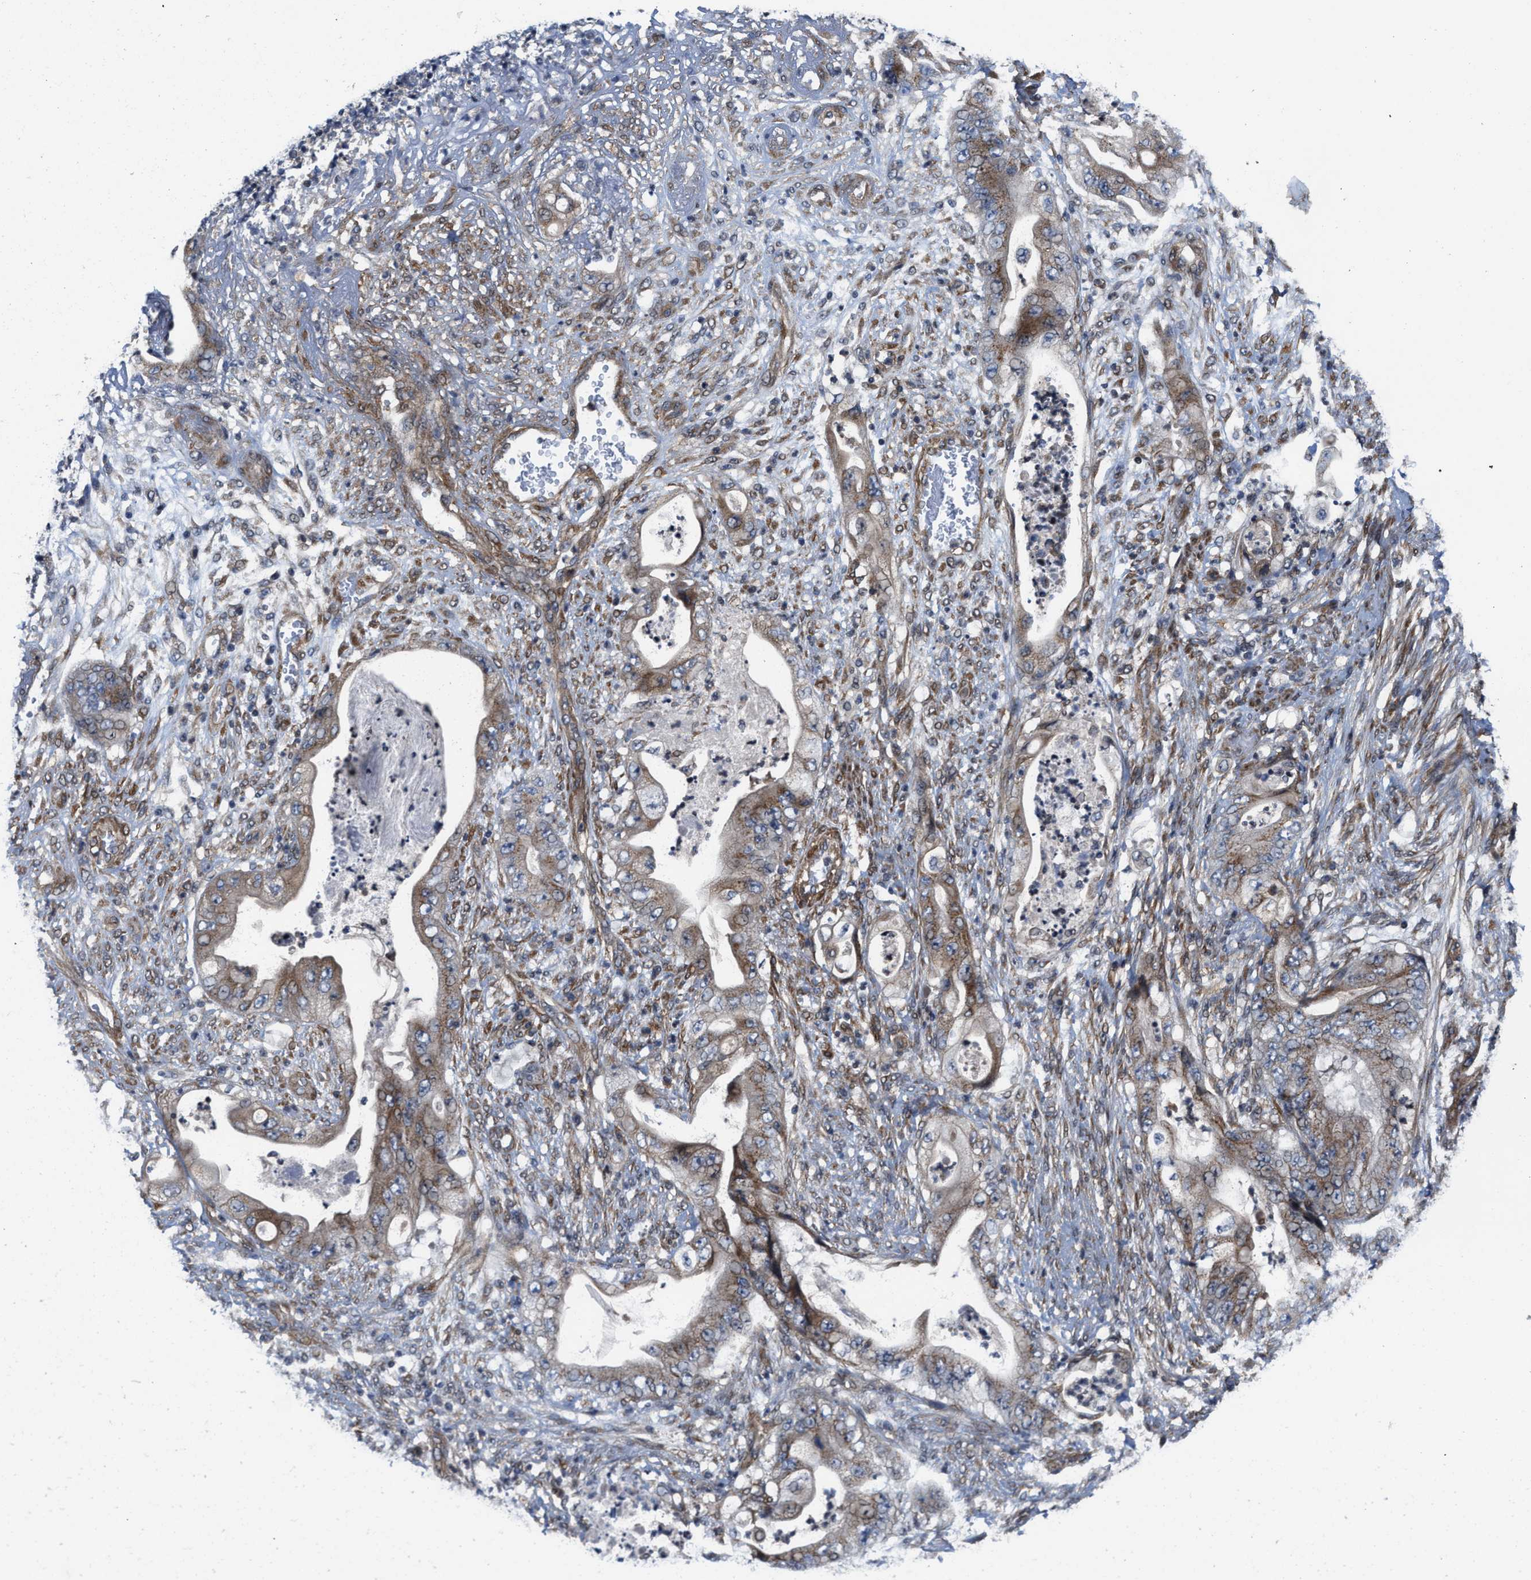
{"staining": {"intensity": "weak", "quantity": ">75%", "location": "cytoplasmic/membranous"}, "tissue": "stomach cancer", "cell_type": "Tumor cells", "image_type": "cancer", "snomed": [{"axis": "morphology", "description": "Adenocarcinoma, NOS"}, {"axis": "topography", "description": "Stomach"}], "caption": "Stomach cancer (adenocarcinoma) tissue demonstrates weak cytoplasmic/membranous positivity in approximately >75% of tumor cells Ihc stains the protein of interest in brown and the nuclei are stained blue.", "gene": "TGFB1I1", "patient": {"sex": "female", "age": 73}}